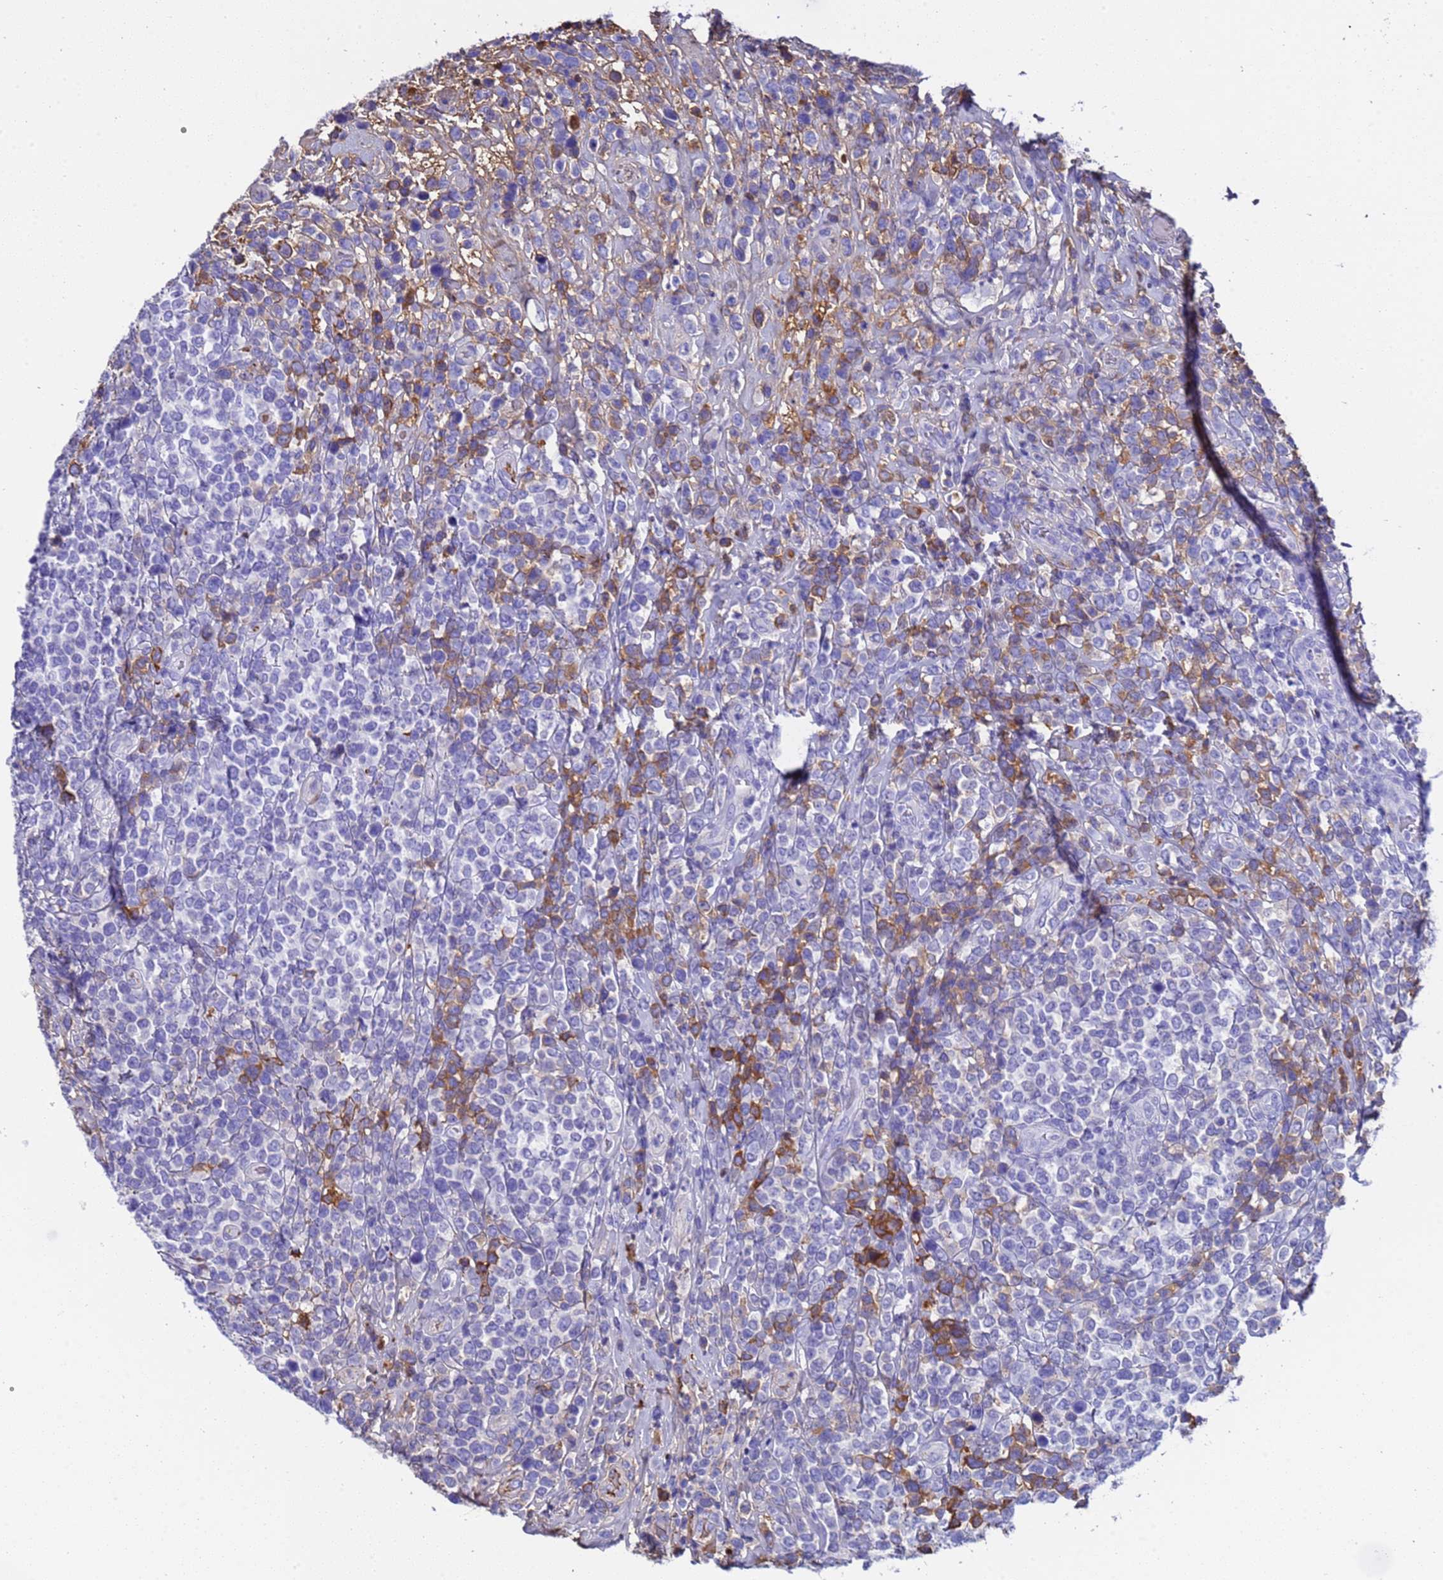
{"staining": {"intensity": "moderate", "quantity": "<25%", "location": "cytoplasmic/membranous"}, "tissue": "lymphoma", "cell_type": "Tumor cells", "image_type": "cancer", "snomed": [{"axis": "morphology", "description": "Malignant lymphoma, non-Hodgkin's type, High grade"}, {"axis": "topography", "description": "Soft tissue"}], "caption": "A low amount of moderate cytoplasmic/membranous positivity is appreciated in approximately <25% of tumor cells in lymphoma tissue.", "gene": "H1-7", "patient": {"sex": "female", "age": 56}}